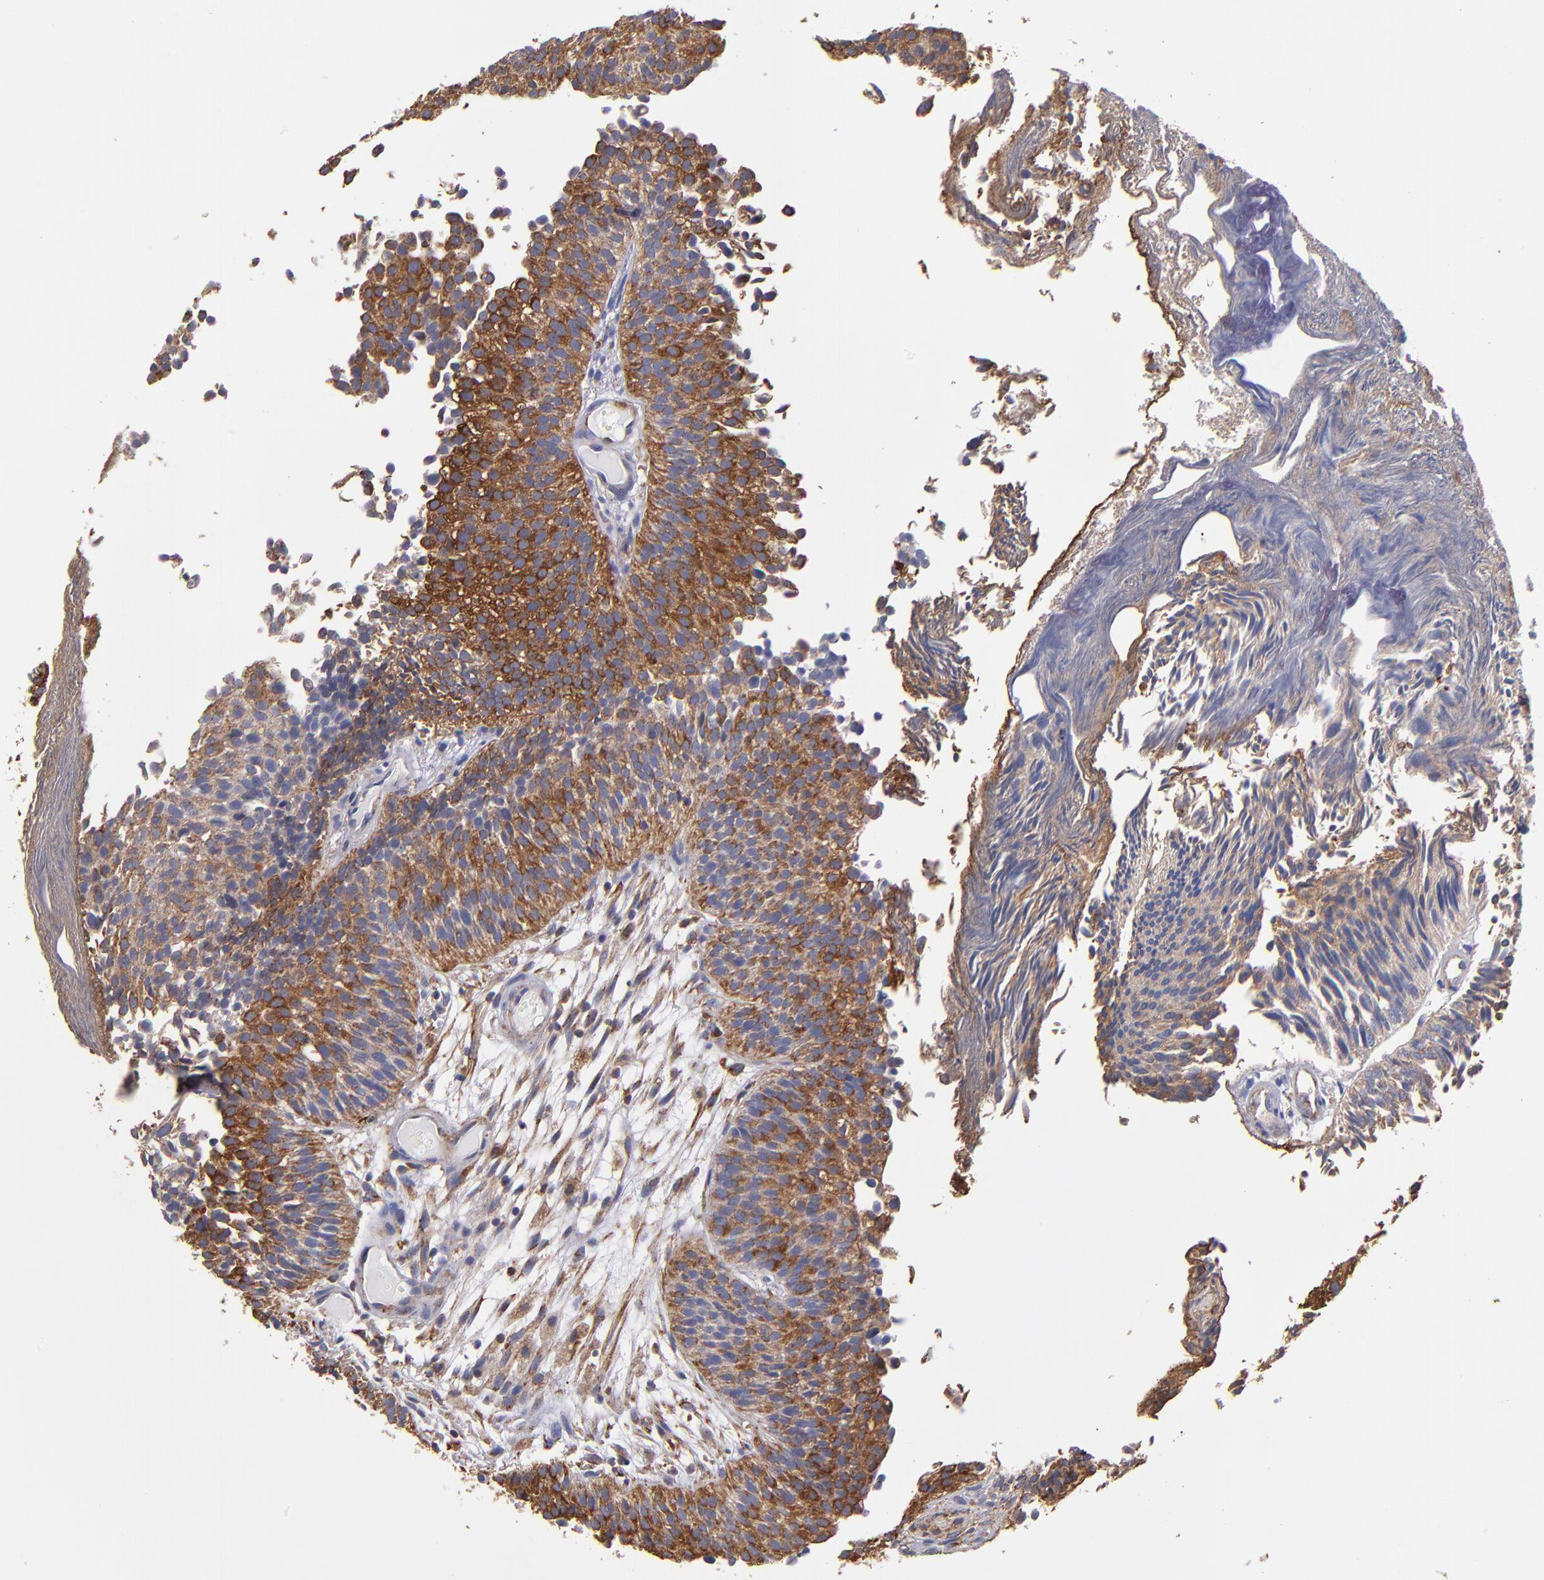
{"staining": {"intensity": "strong", "quantity": ">75%", "location": "cytoplasmic/membranous"}, "tissue": "urothelial cancer", "cell_type": "Tumor cells", "image_type": "cancer", "snomed": [{"axis": "morphology", "description": "Urothelial carcinoma, Low grade"}, {"axis": "topography", "description": "Urinary bladder"}], "caption": "Immunohistochemistry (IHC) histopathology image of human urothelial cancer stained for a protein (brown), which exhibits high levels of strong cytoplasmic/membranous expression in about >75% of tumor cells.", "gene": "MVP", "patient": {"sex": "male", "age": 84}}